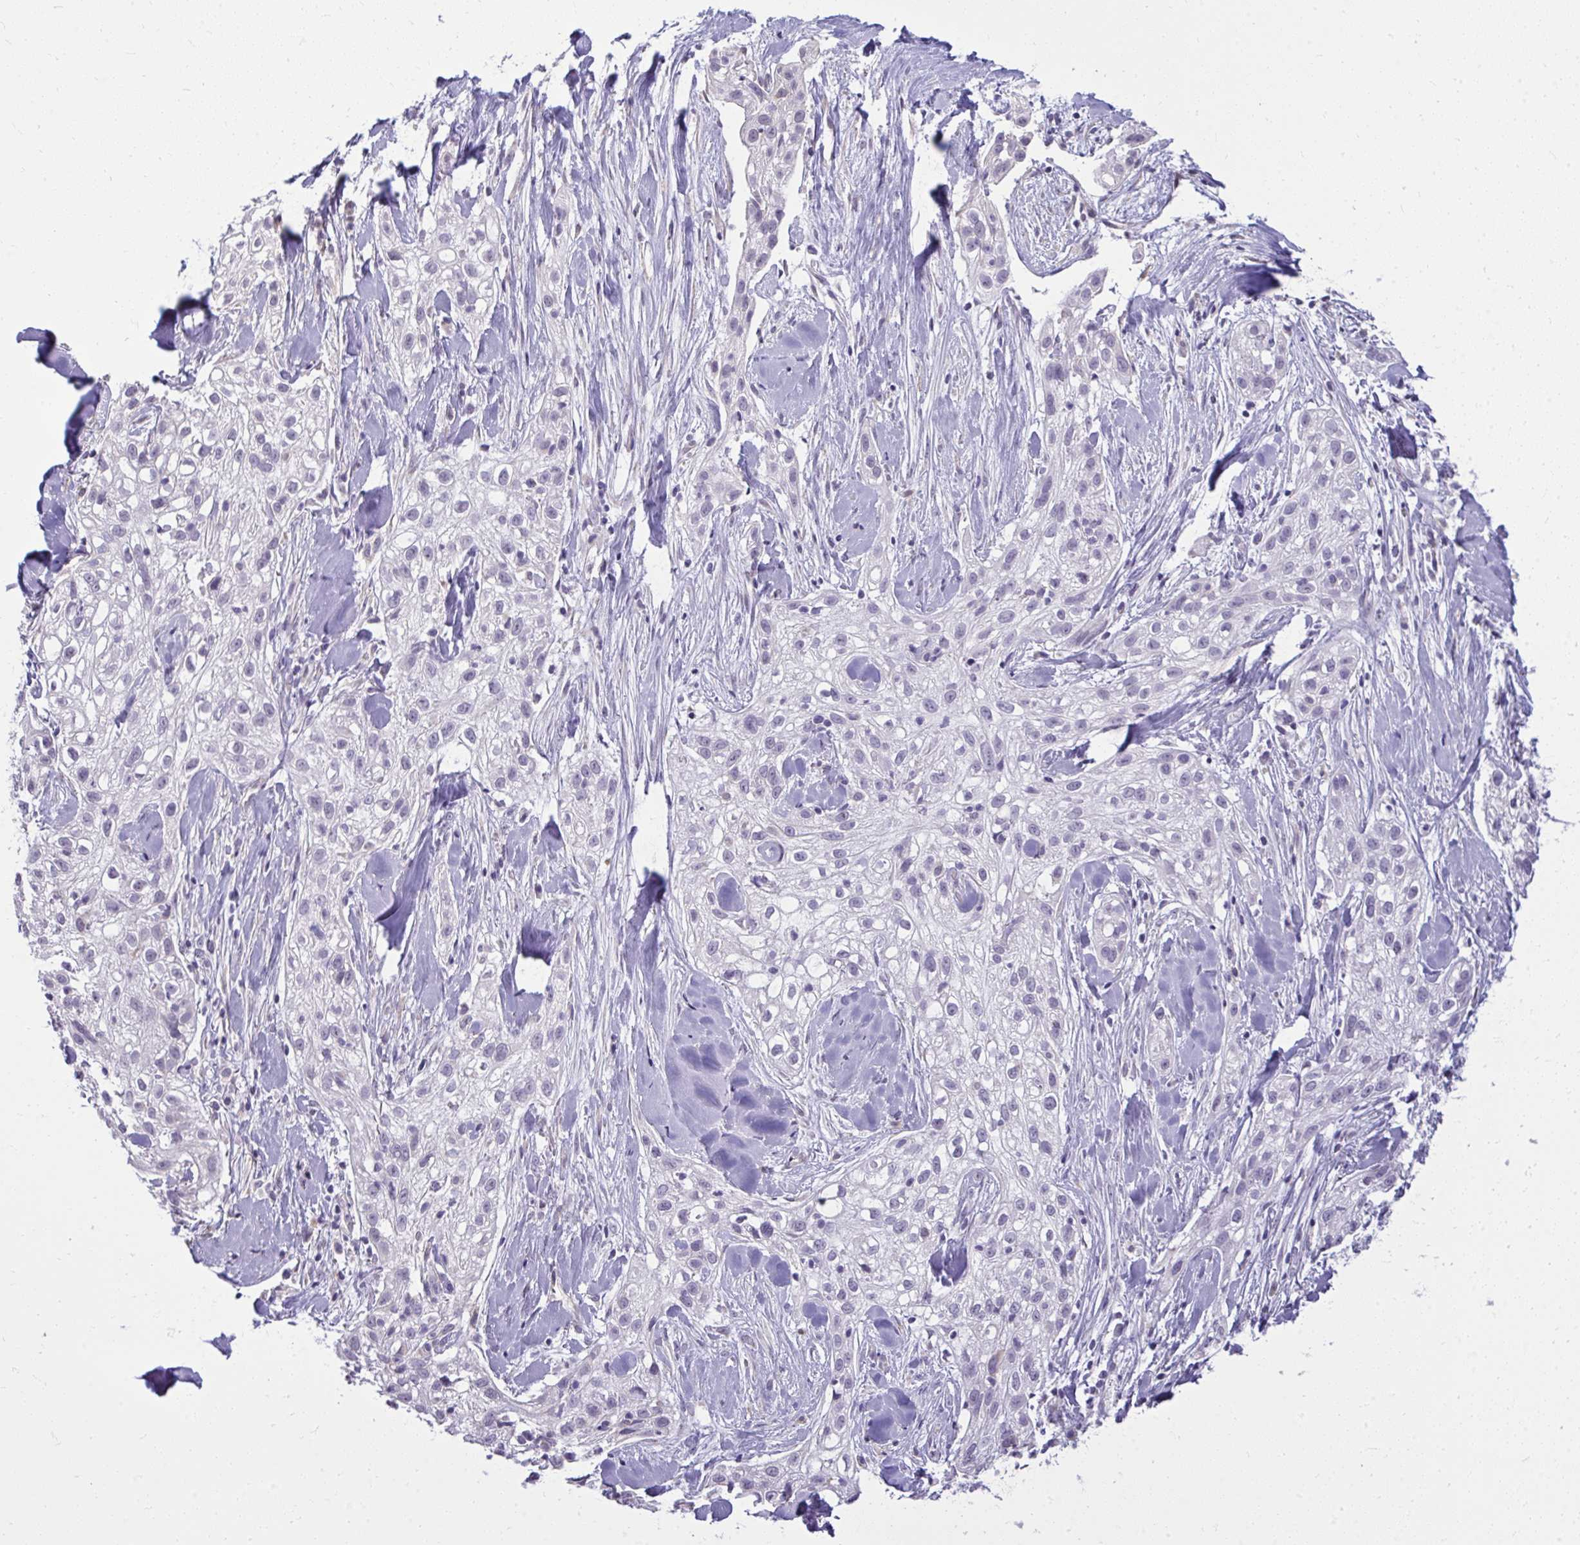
{"staining": {"intensity": "negative", "quantity": "none", "location": "none"}, "tissue": "skin cancer", "cell_type": "Tumor cells", "image_type": "cancer", "snomed": [{"axis": "morphology", "description": "Squamous cell carcinoma, NOS"}, {"axis": "topography", "description": "Skin"}], "caption": "IHC of human skin squamous cell carcinoma exhibits no positivity in tumor cells. (DAB immunohistochemistry visualized using brightfield microscopy, high magnification).", "gene": "NPPA", "patient": {"sex": "male", "age": 82}}